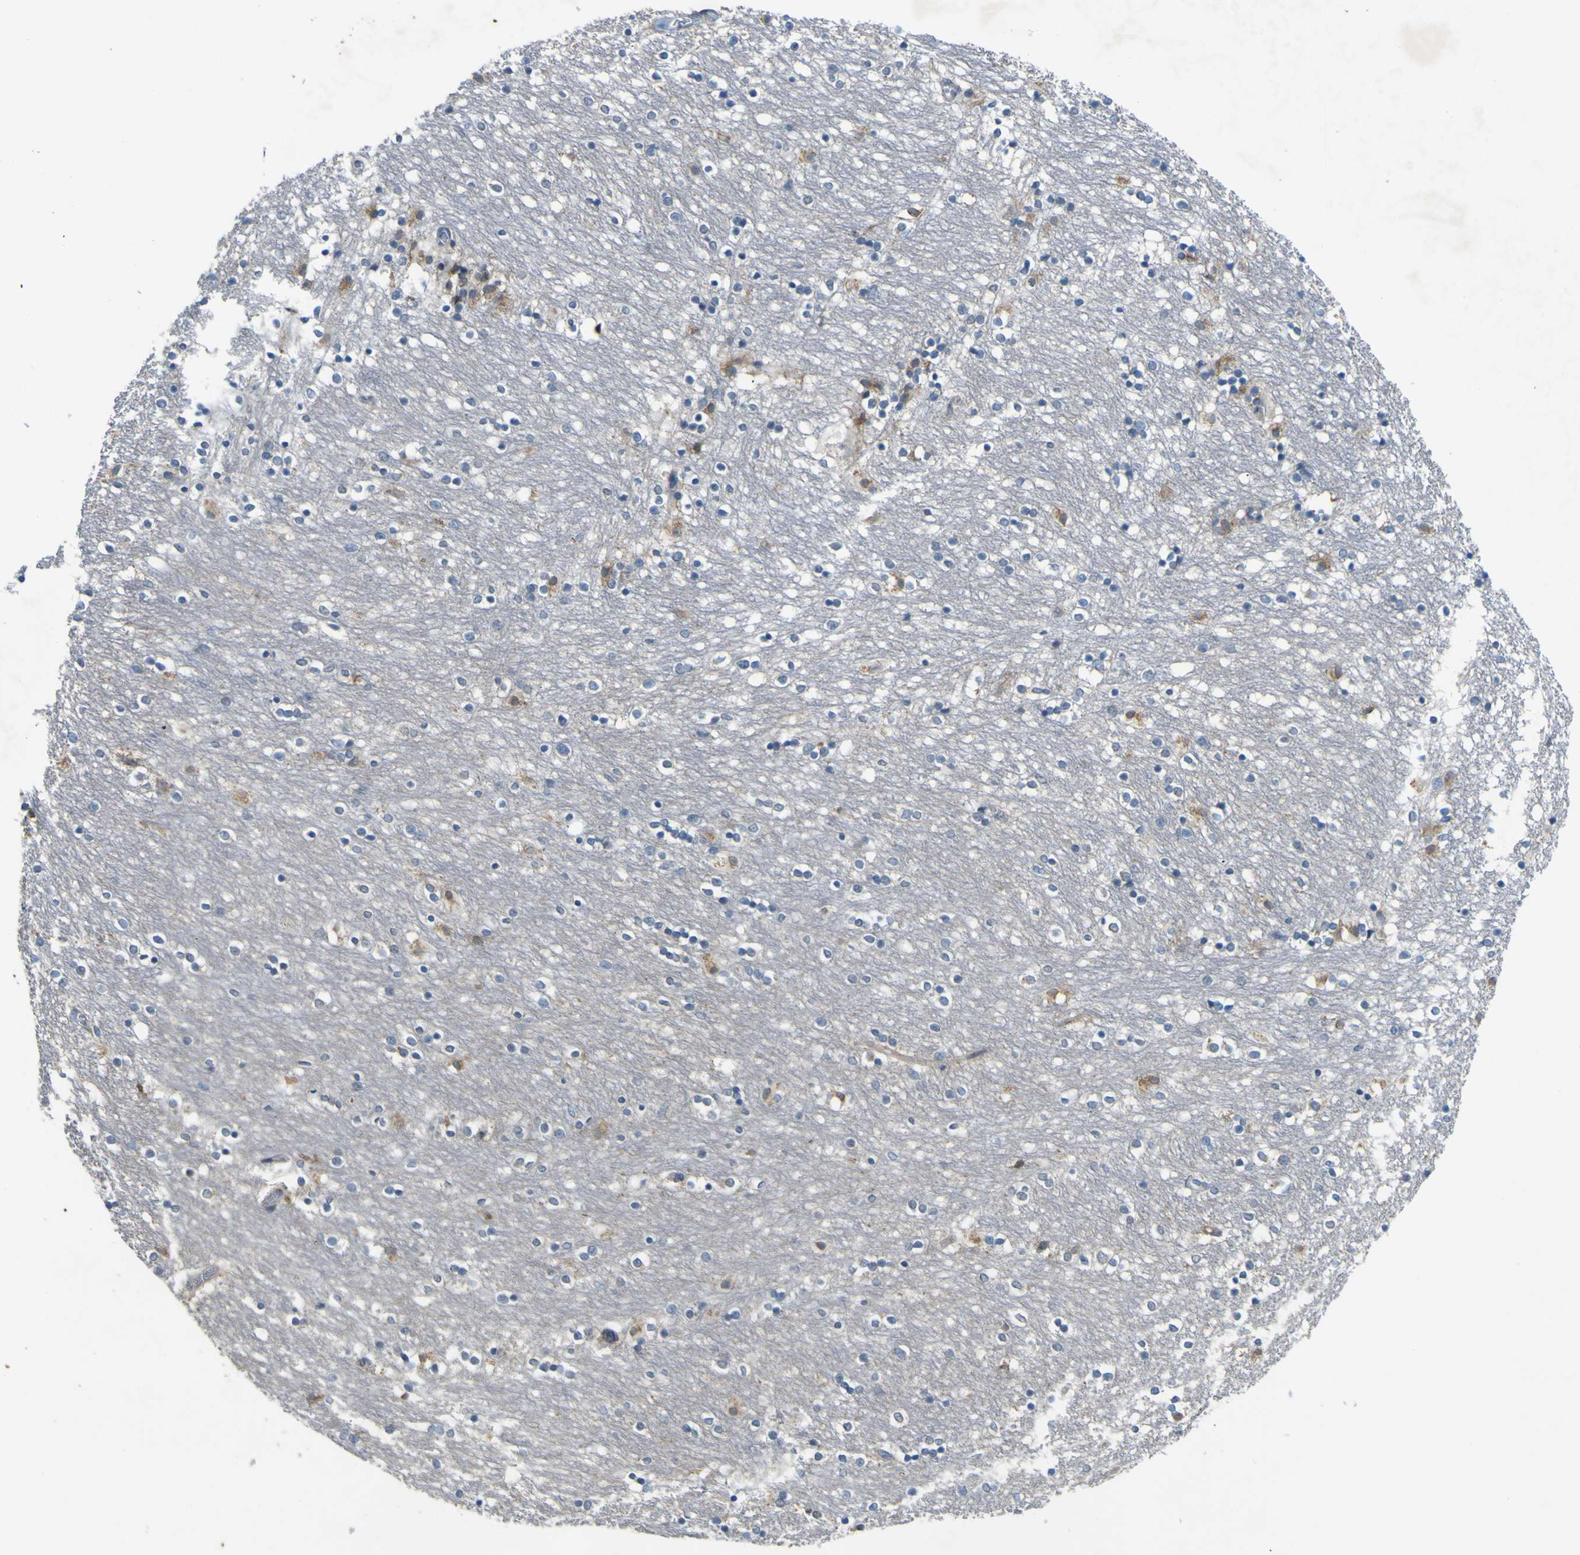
{"staining": {"intensity": "moderate", "quantity": "<25%", "location": "cytoplasmic/membranous"}, "tissue": "caudate", "cell_type": "Glial cells", "image_type": "normal", "snomed": [{"axis": "morphology", "description": "Normal tissue, NOS"}, {"axis": "topography", "description": "Lateral ventricle wall"}], "caption": "Moderate cytoplasmic/membranous positivity for a protein is present in about <25% of glial cells of unremarkable caudate using immunohistochemistry.", "gene": "LDLR", "patient": {"sex": "female", "age": 54}}